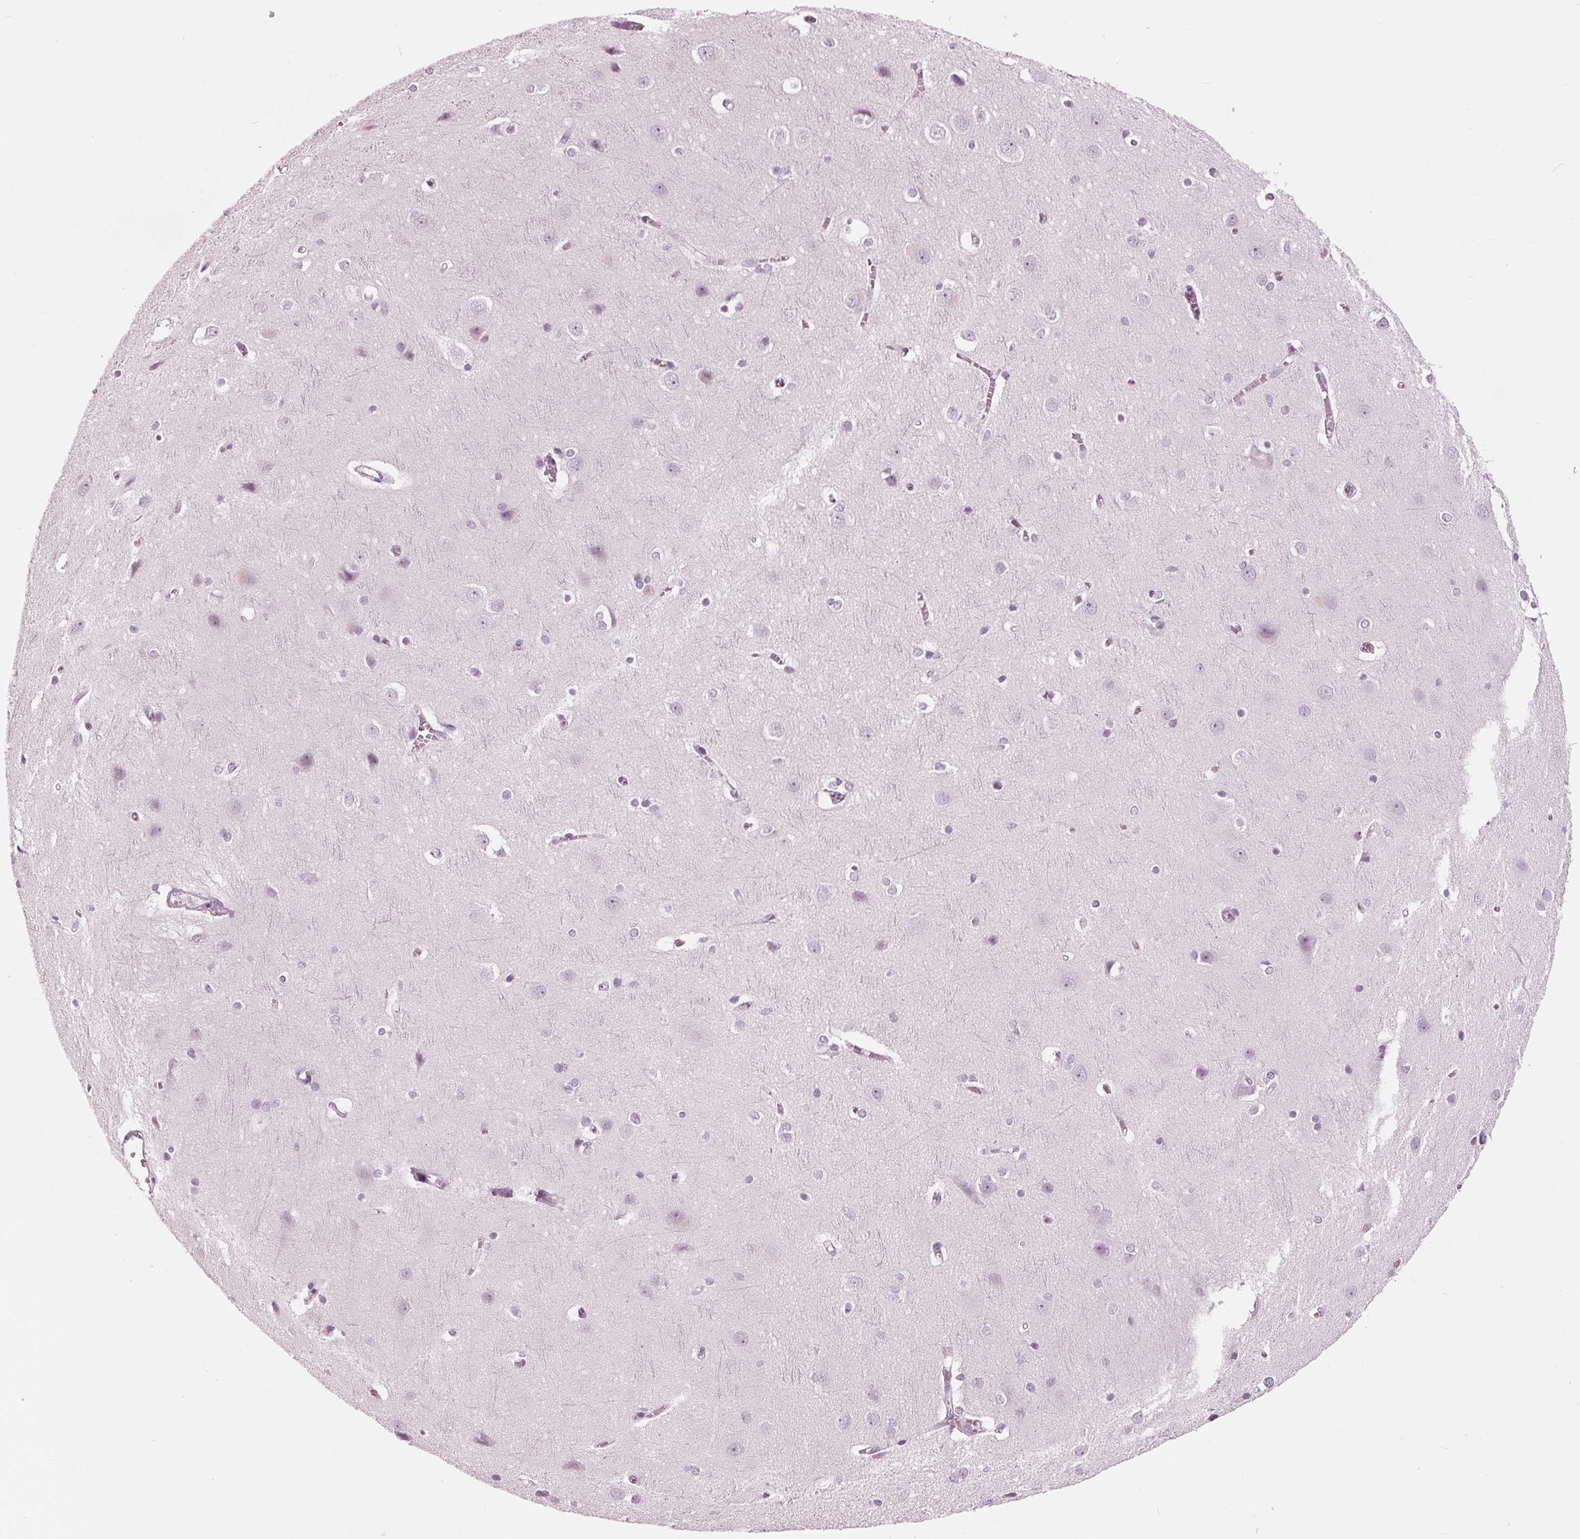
{"staining": {"intensity": "weak", "quantity": "<25%", "location": "cytoplasmic/membranous"}, "tissue": "cerebral cortex", "cell_type": "Endothelial cells", "image_type": "normal", "snomed": [{"axis": "morphology", "description": "Normal tissue, NOS"}, {"axis": "topography", "description": "Cerebral cortex"}], "caption": "IHC image of unremarkable cerebral cortex: human cerebral cortex stained with DAB (3,3'-diaminobenzidine) displays no significant protein staining in endothelial cells.", "gene": "KRT28", "patient": {"sex": "male", "age": 37}}